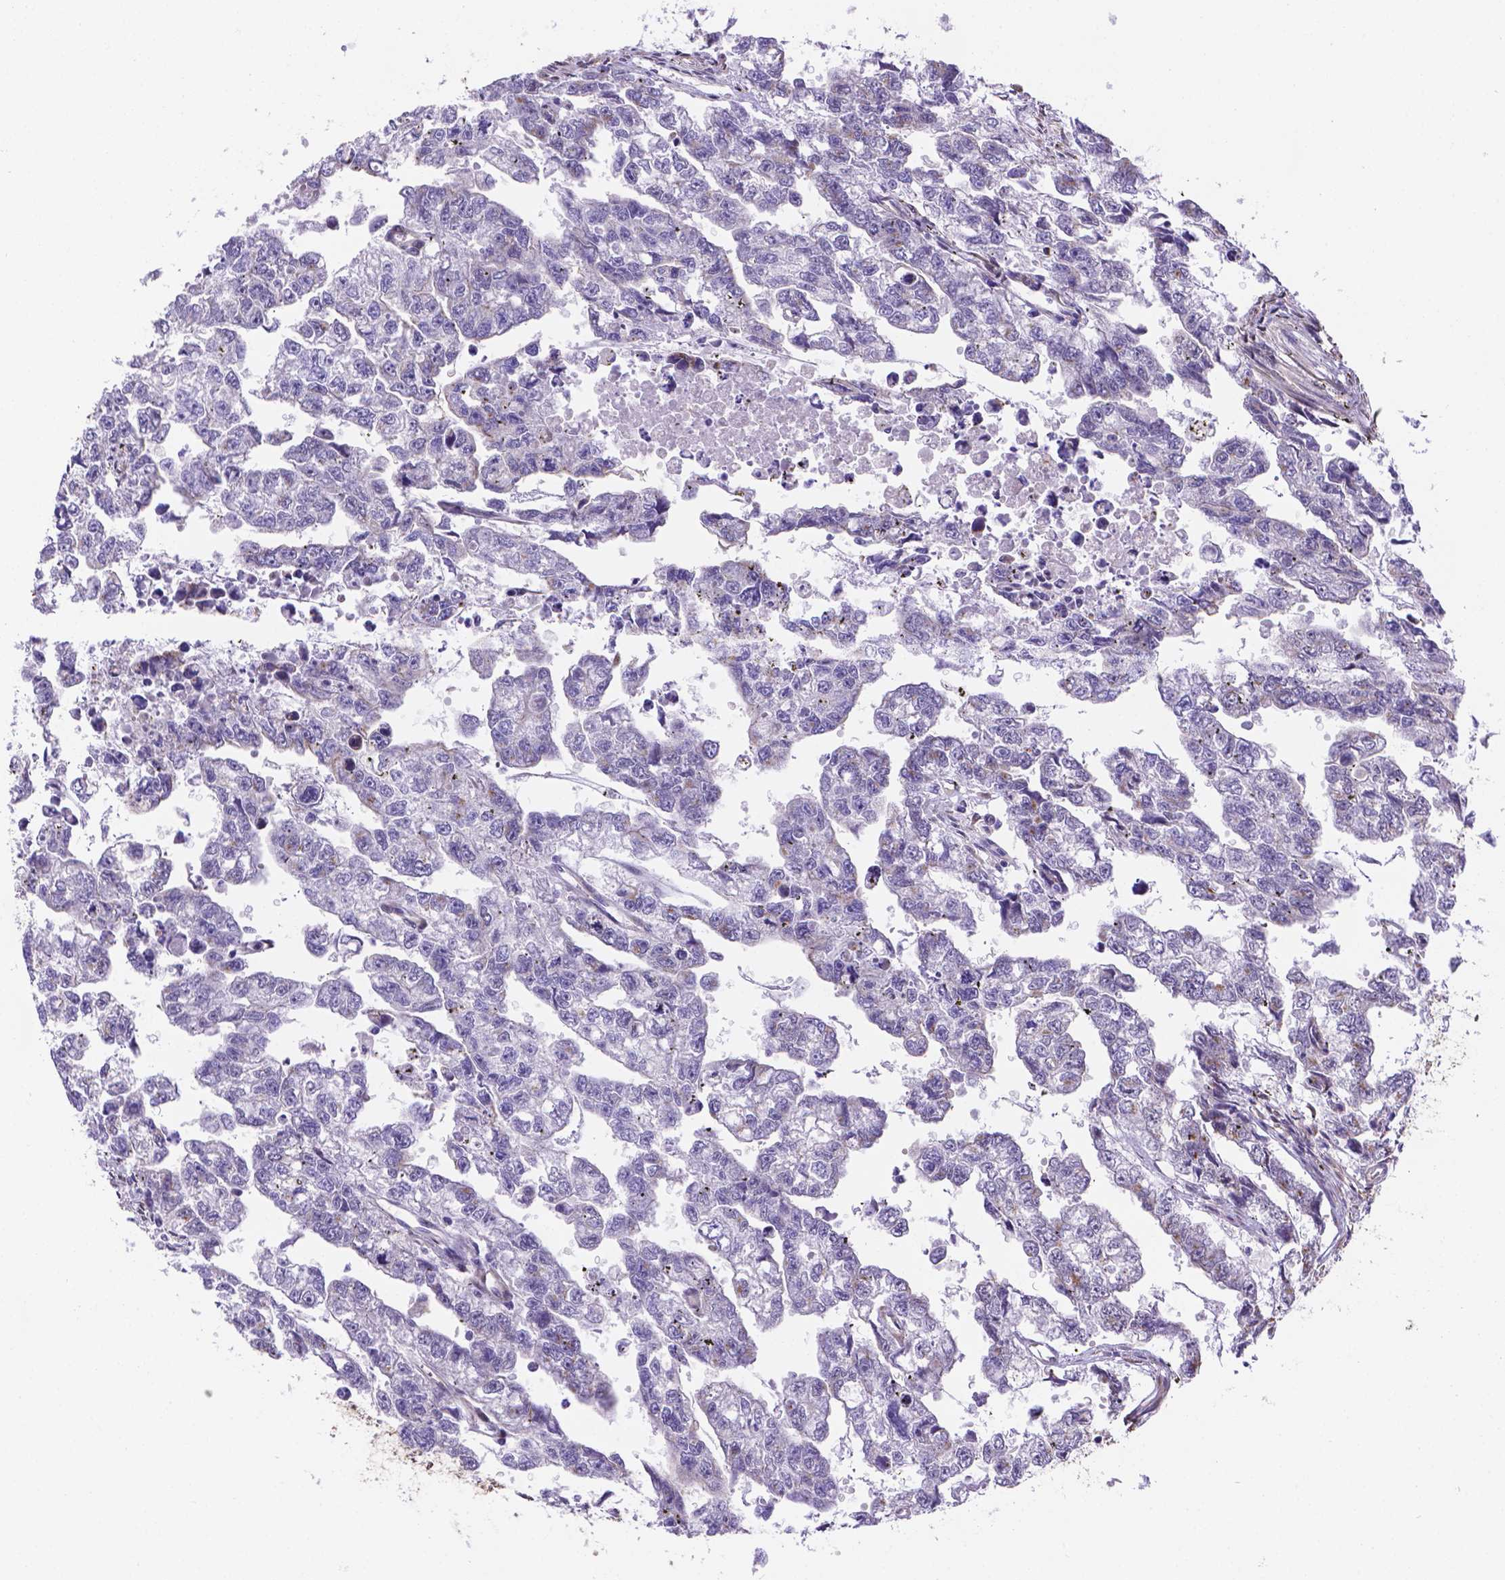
{"staining": {"intensity": "negative", "quantity": "none", "location": "none"}, "tissue": "testis cancer", "cell_type": "Tumor cells", "image_type": "cancer", "snomed": [{"axis": "morphology", "description": "Carcinoma, Embryonal, NOS"}, {"axis": "morphology", "description": "Teratoma, malignant, NOS"}, {"axis": "topography", "description": "Testis"}], "caption": "The micrograph exhibits no significant positivity in tumor cells of teratoma (malignant) (testis).", "gene": "YAP1", "patient": {"sex": "male", "age": 44}}